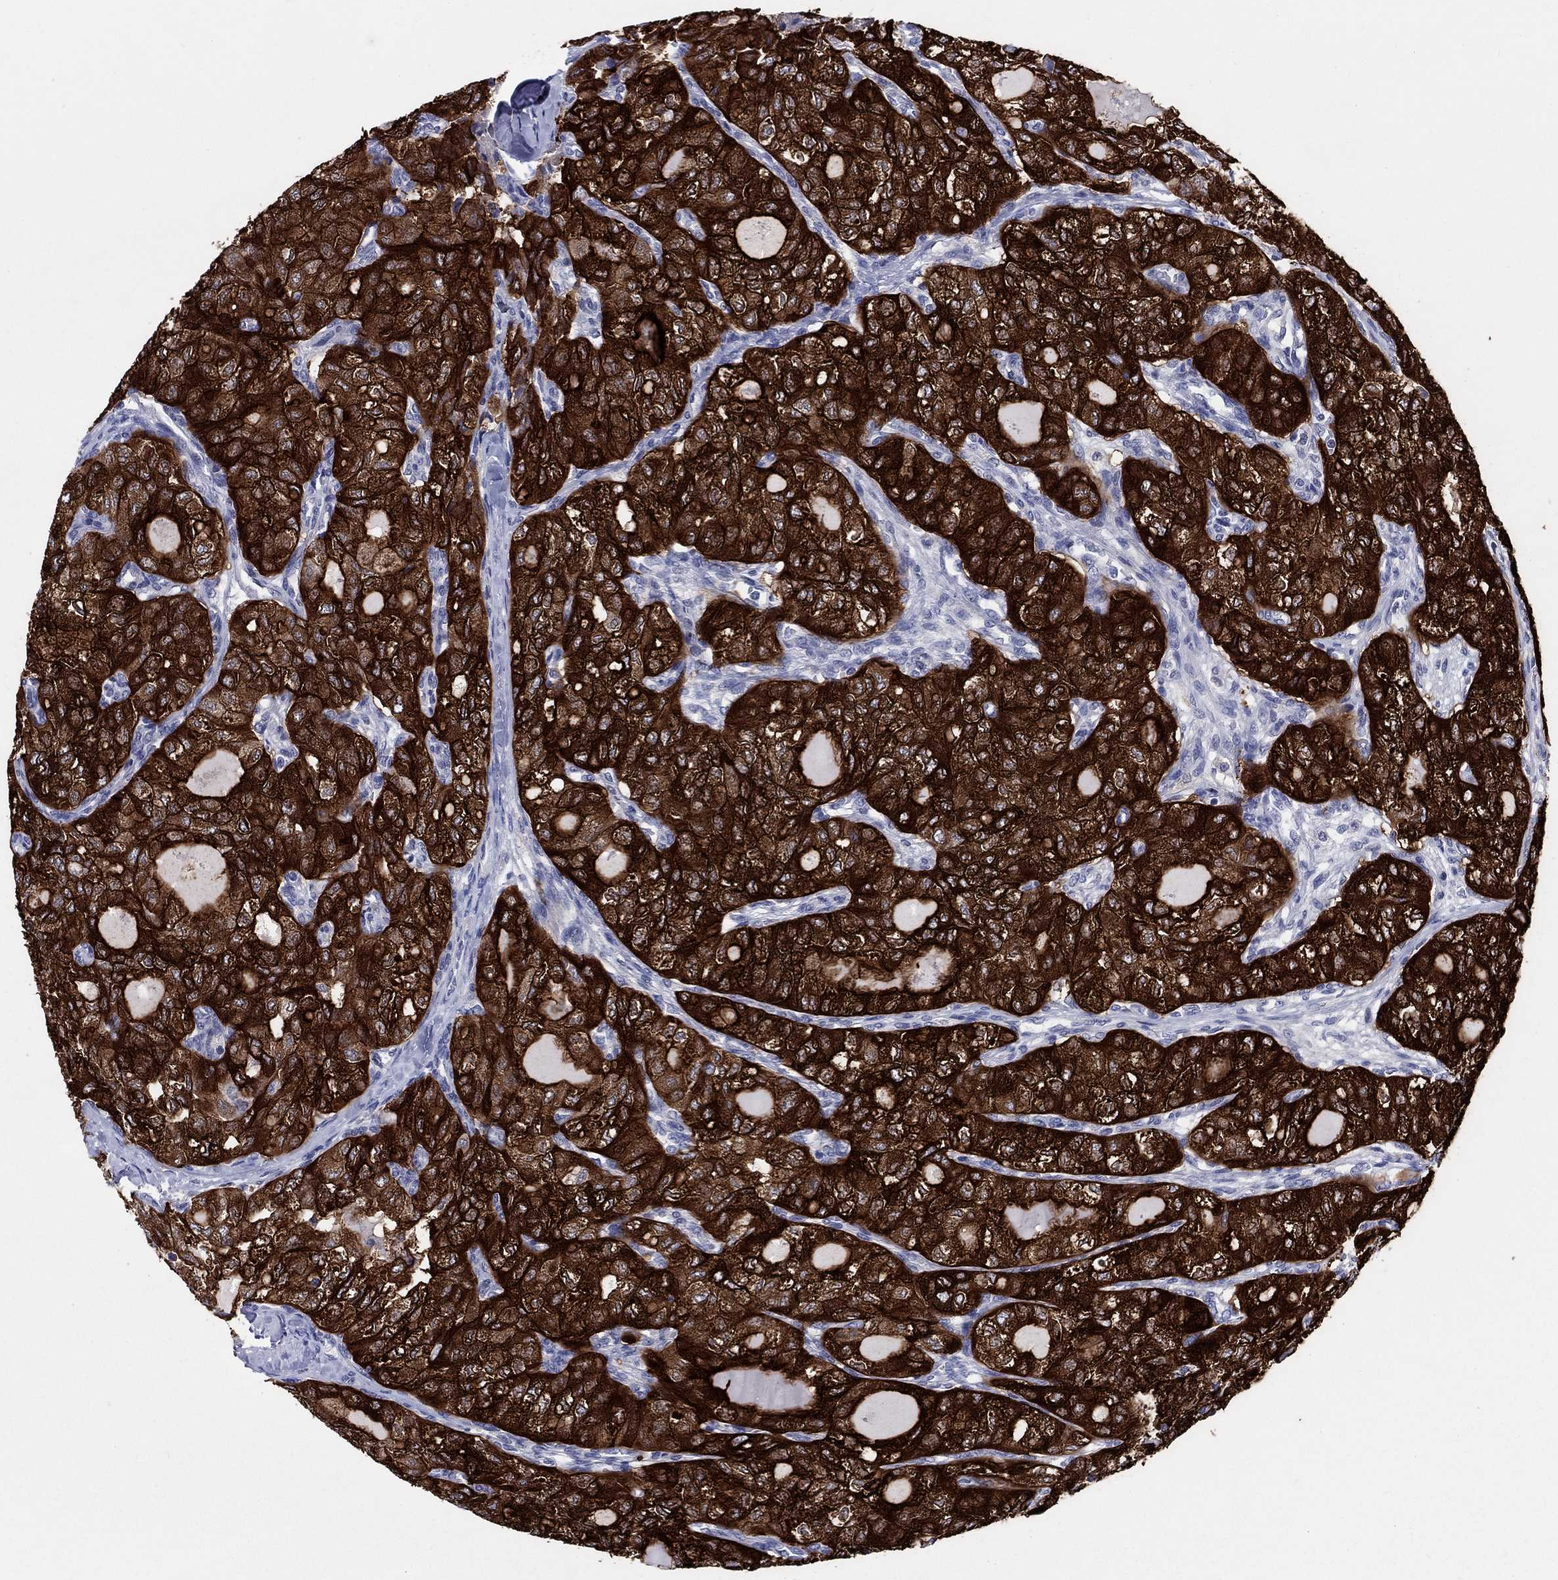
{"staining": {"intensity": "strong", "quantity": ">75%", "location": "cytoplasmic/membranous"}, "tissue": "thyroid cancer", "cell_type": "Tumor cells", "image_type": "cancer", "snomed": [{"axis": "morphology", "description": "Follicular adenoma carcinoma, NOS"}, {"axis": "topography", "description": "Thyroid gland"}], "caption": "IHC micrograph of follicular adenoma carcinoma (thyroid) stained for a protein (brown), which shows high levels of strong cytoplasmic/membranous staining in approximately >75% of tumor cells.", "gene": "RAP1GAP", "patient": {"sex": "male", "age": 75}}